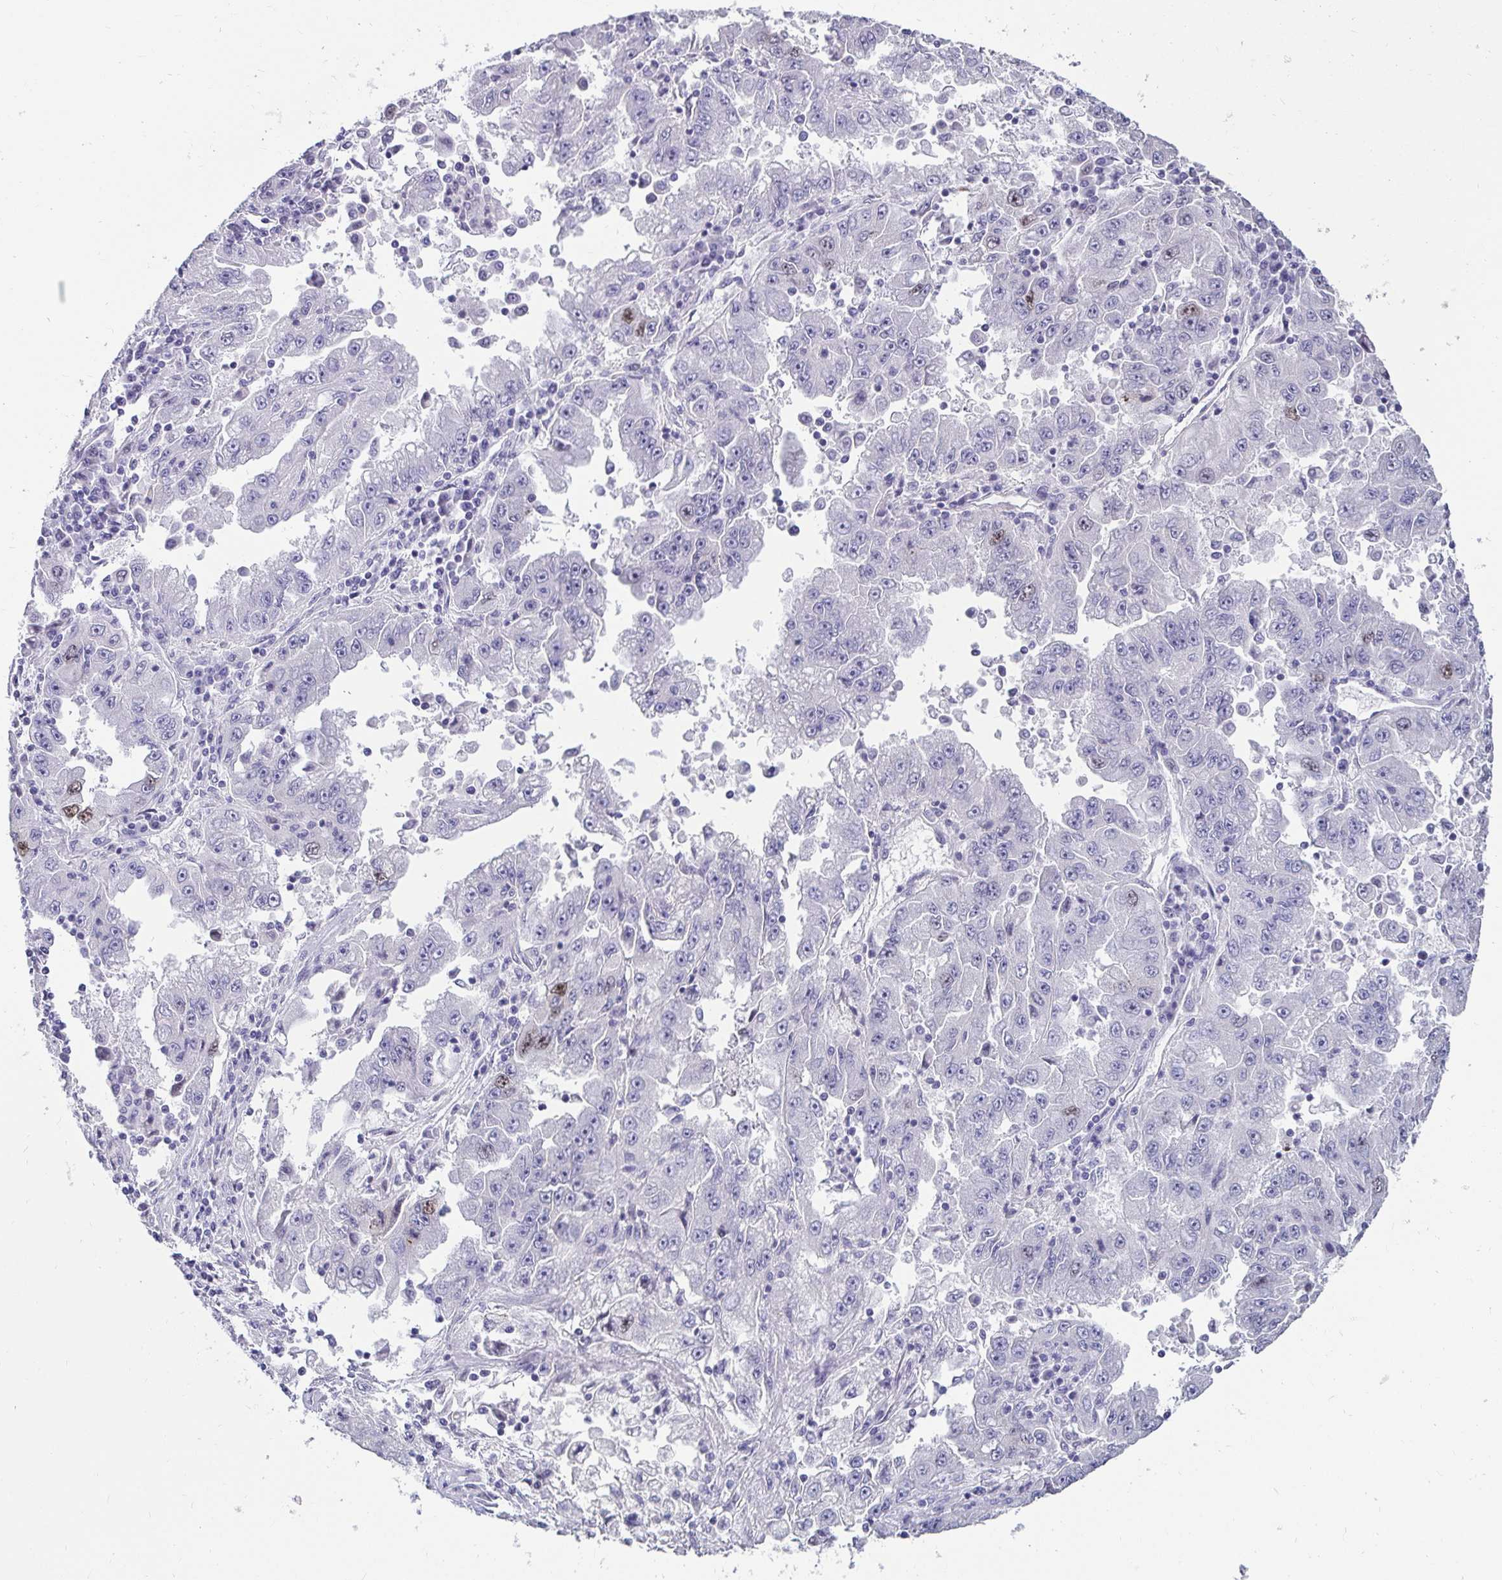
{"staining": {"intensity": "moderate", "quantity": "<25%", "location": "nuclear"}, "tissue": "lung cancer", "cell_type": "Tumor cells", "image_type": "cancer", "snomed": [{"axis": "morphology", "description": "Adenocarcinoma, NOS"}, {"axis": "morphology", "description": "Adenocarcinoma primary or metastatic"}, {"axis": "topography", "description": "Lung"}], "caption": "The image demonstrates a brown stain indicating the presence of a protein in the nuclear of tumor cells in lung cancer (adenocarcinoma). The protein is stained brown, and the nuclei are stained in blue (DAB (3,3'-diaminobenzidine) IHC with brightfield microscopy, high magnification).", "gene": "ANLN", "patient": {"sex": "male", "age": 74}}